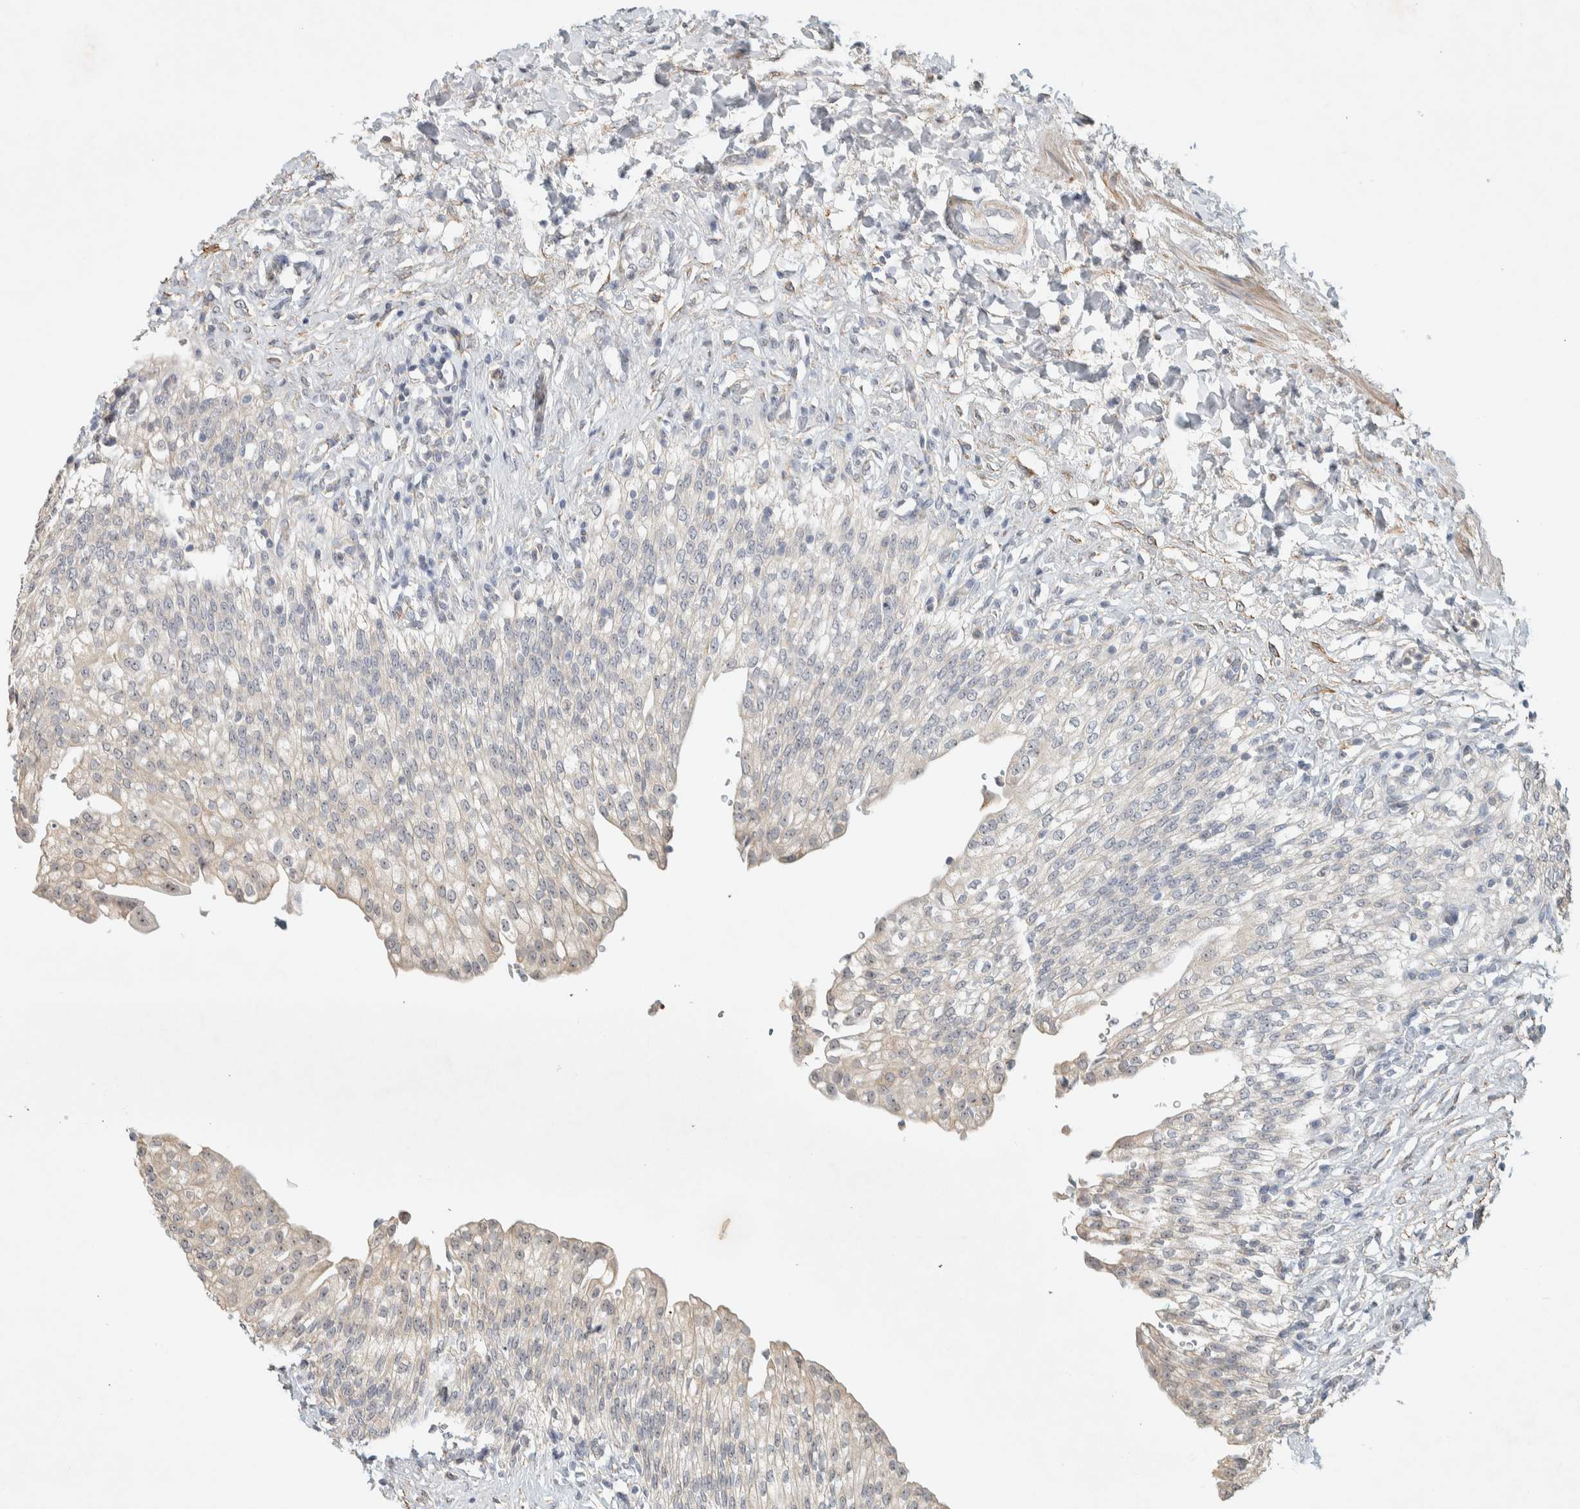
{"staining": {"intensity": "weak", "quantity": "<25%", "location": "cytoplasmic/membranous"}, "tissue": "urinary bladder", "cell_type": "Urothelial cells", "image_type": "normal", "snomed": [{"axis": "morphology", "description": "Urothelial carcinoma, High grade"}, {"axis": "topography", "description": "Urinary bladder"}], "caption": "This micrograph is of unremarkable urinary bladder stained with IHC to label a protein in brown with the nuclei are counter-stained blue. There is no staining in urothelial cells.", "gene": "KLHL40", "patient": {"sex": "male", "age": 46}}